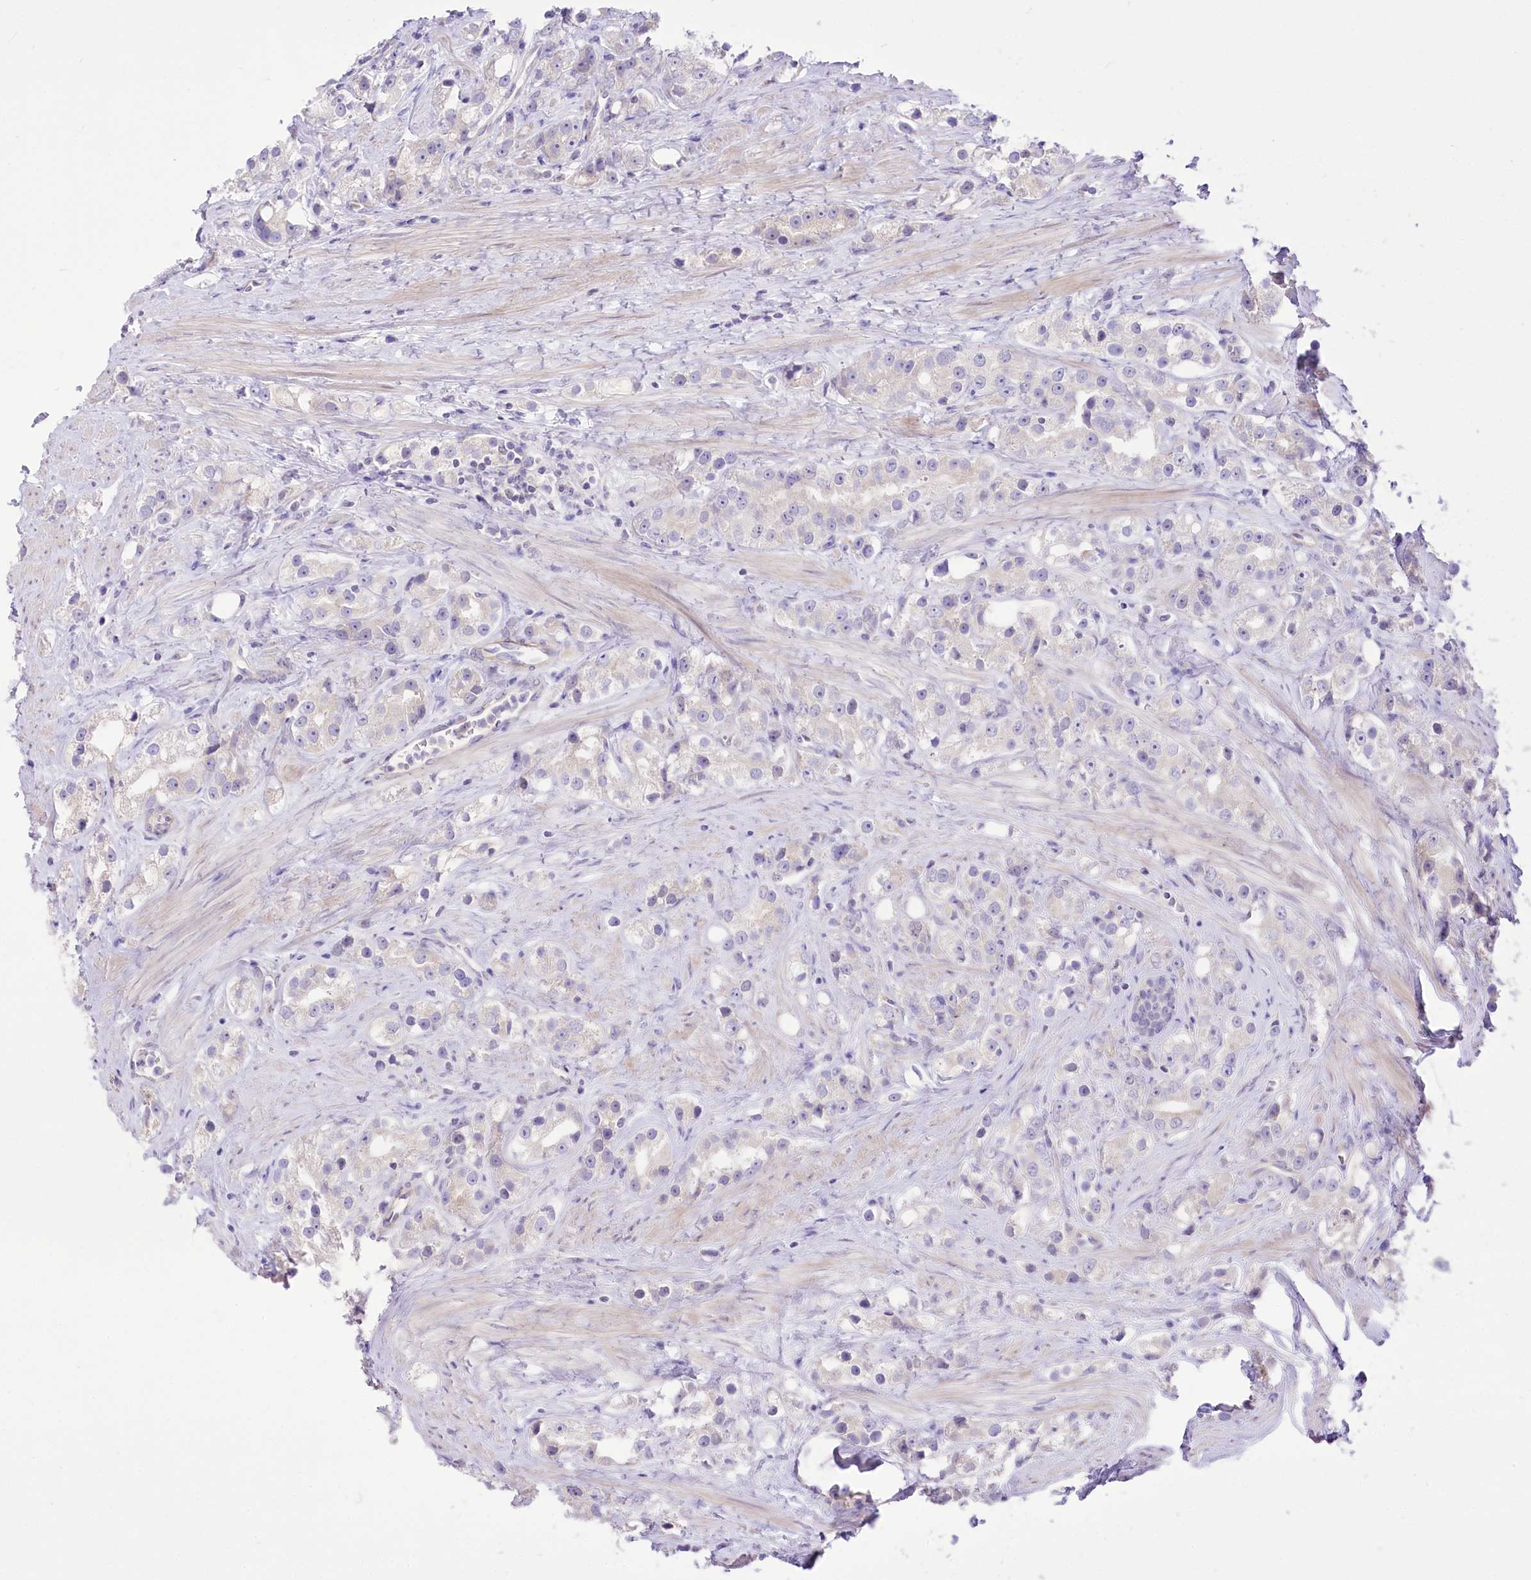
{"staining": {"intensity": "negative", "quantity": "none", "location": "none"}, "tissue": "prostate cancer", "cell_type": "Tumor cells", "image_type": "cancer", "snomed": [{"axis": "morphology", "description": "Adenocarcinoma, NOS"}, {"axis": "topography", "description": "Prostate"}], "caption": "IHC of adenocarcinoma (prostate) exhibits no positivity in tumor cells.", "gene": "HELT", "patient": {"sex": "male", "age": 79}}